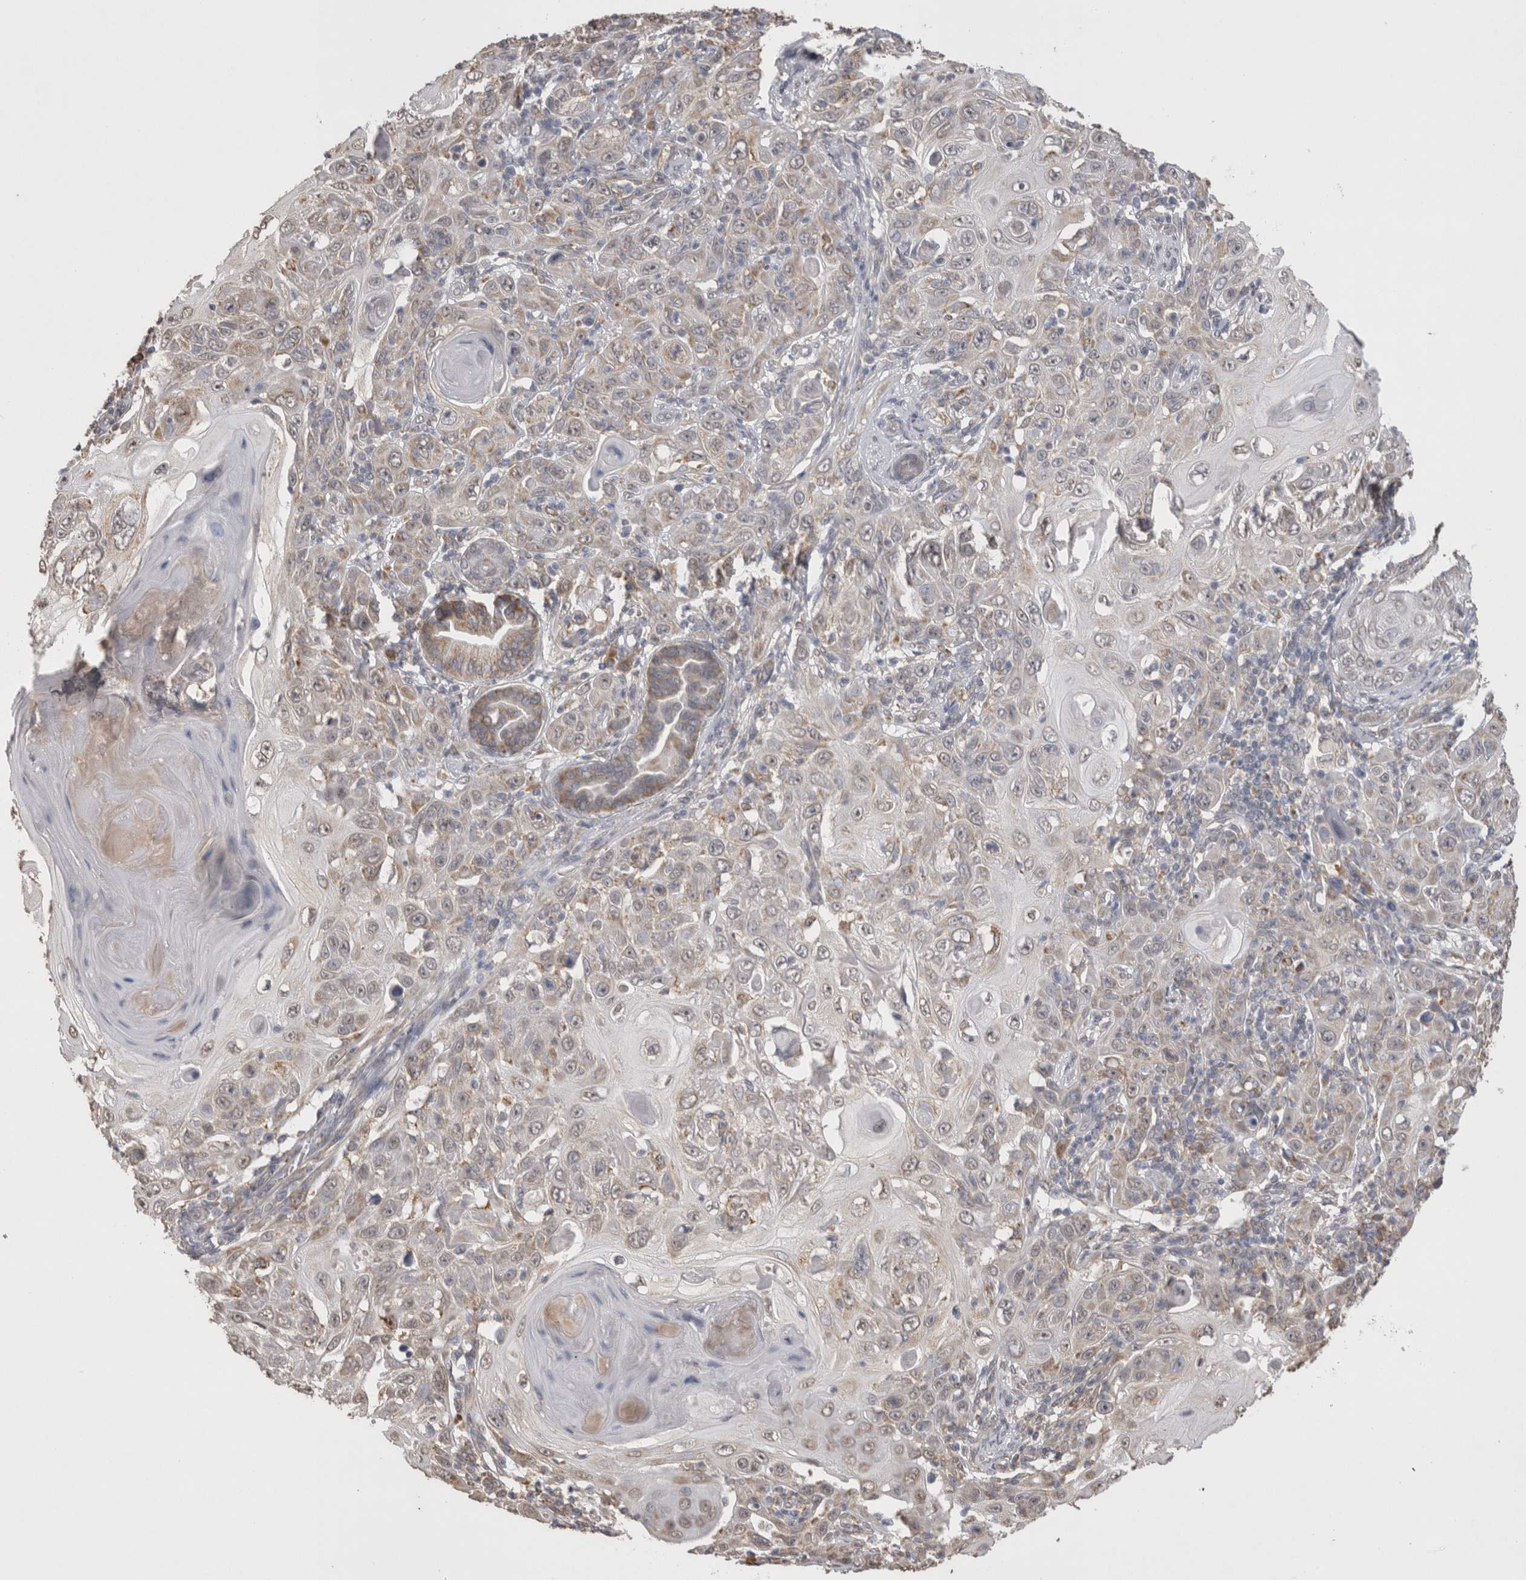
{"staining": {"intensity": "weak", "quantity": "<25%", "location": "cytoplasmic/membranous"}, "tissue": "skin cancer", "cell_type": "Tumor cells", "image_type": "cancer", "snomed": [{"axis": "morphology", "description": "Squamous cell carcinoma, NOS"}, {"axis": "topography", "description": "Skin"}], "caption": "High power microscopy histopathology image of an IHC micrograph of skin squamous cell carcinoma, revealing no significant staining in tumor cells. (DAB IHC, high magnification).", "gene": "NOMO1", "patient": {"sex": "female", "age": 88}}